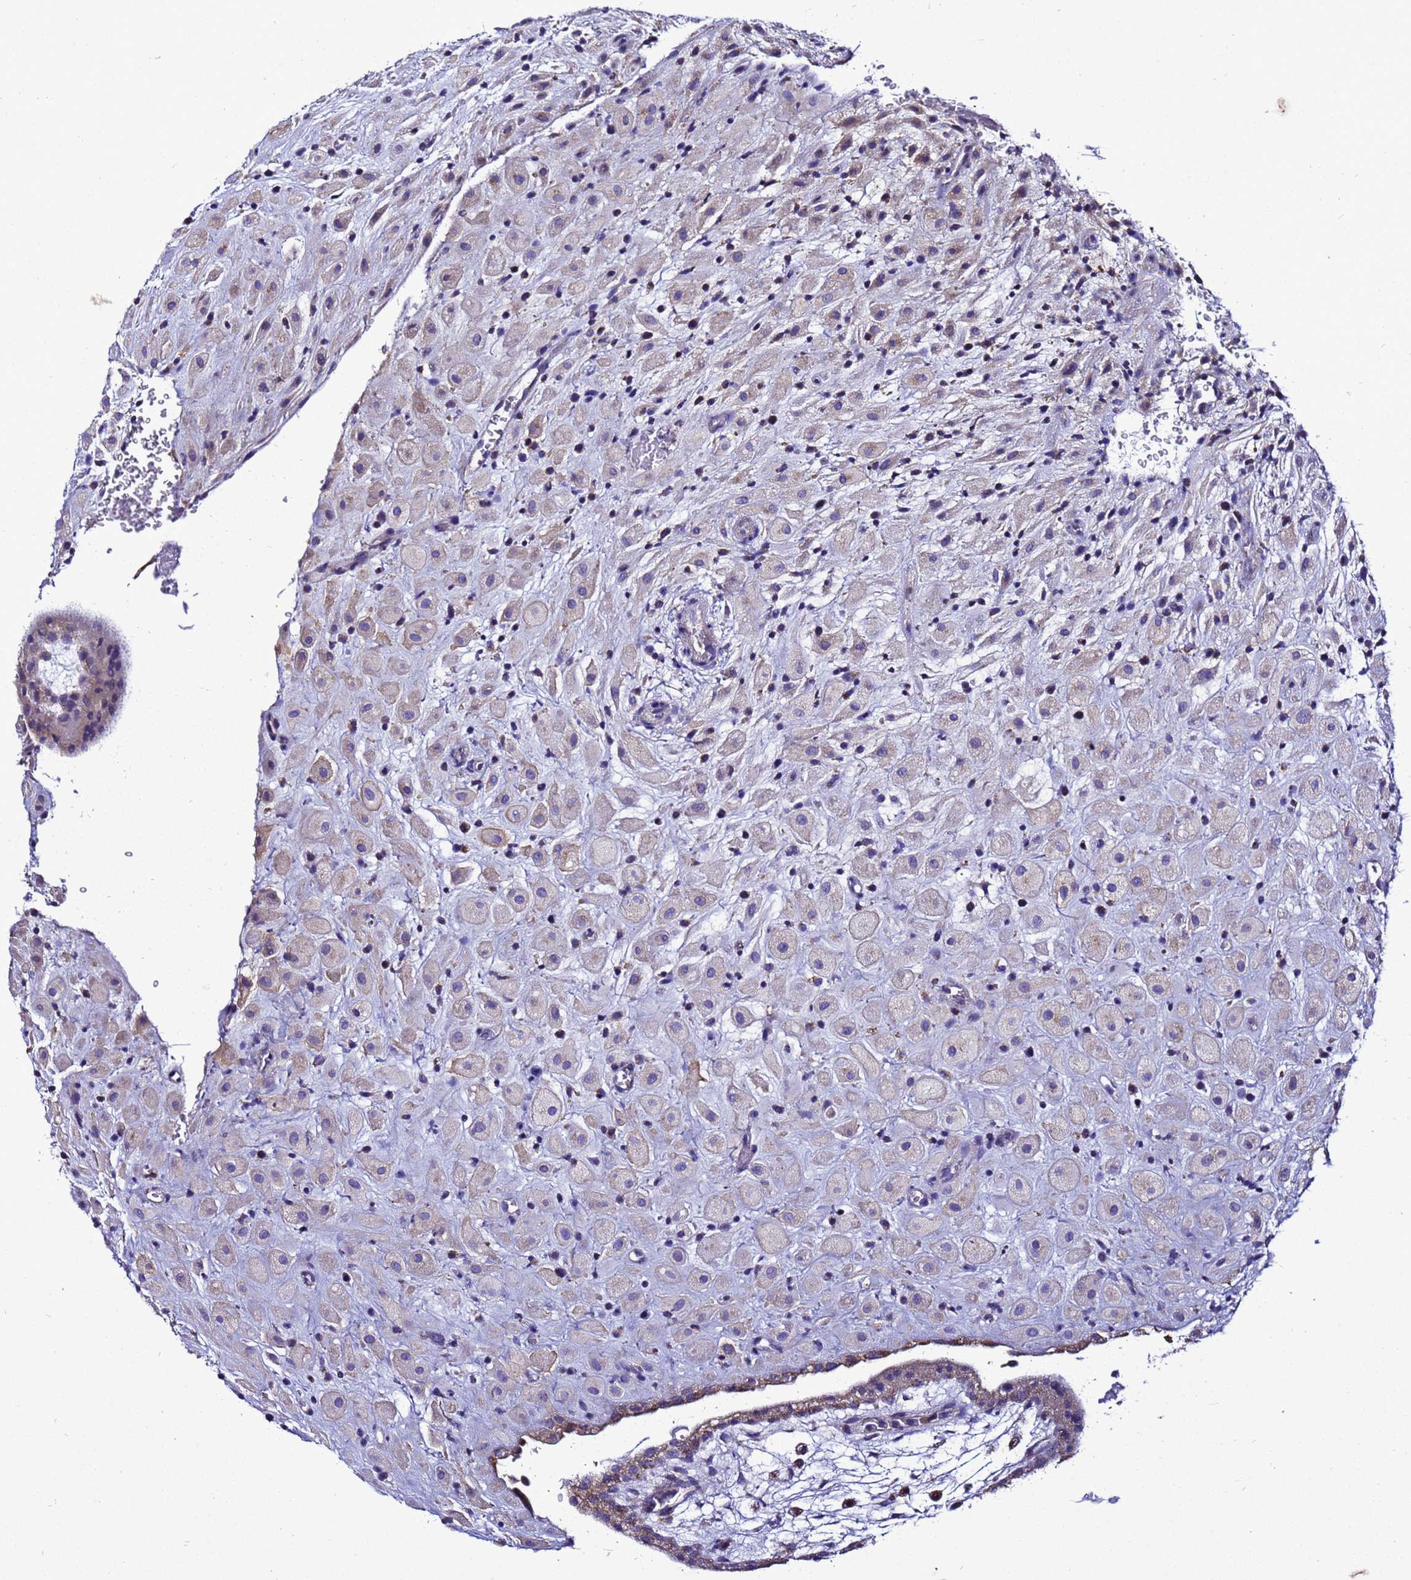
{"staining": {"intensity": "weak", "quantity": "<25%", "location": "cytoplasmic/membranous"}, "tissue": "placenta", "cell_type": "Decidual cells", "image_type": "normal", "snomed": [{"axis": "morphology", "description": "Normal tissue, NOS"}, {"axis": "topography", "description": "Placenta"}], "caption": "Immunohistochemical staining of unremarkable placenta displays no significant positivity in decidual cells.", "gene": "HIGD2A", "patient": {"sex": "female", "age": 35}}